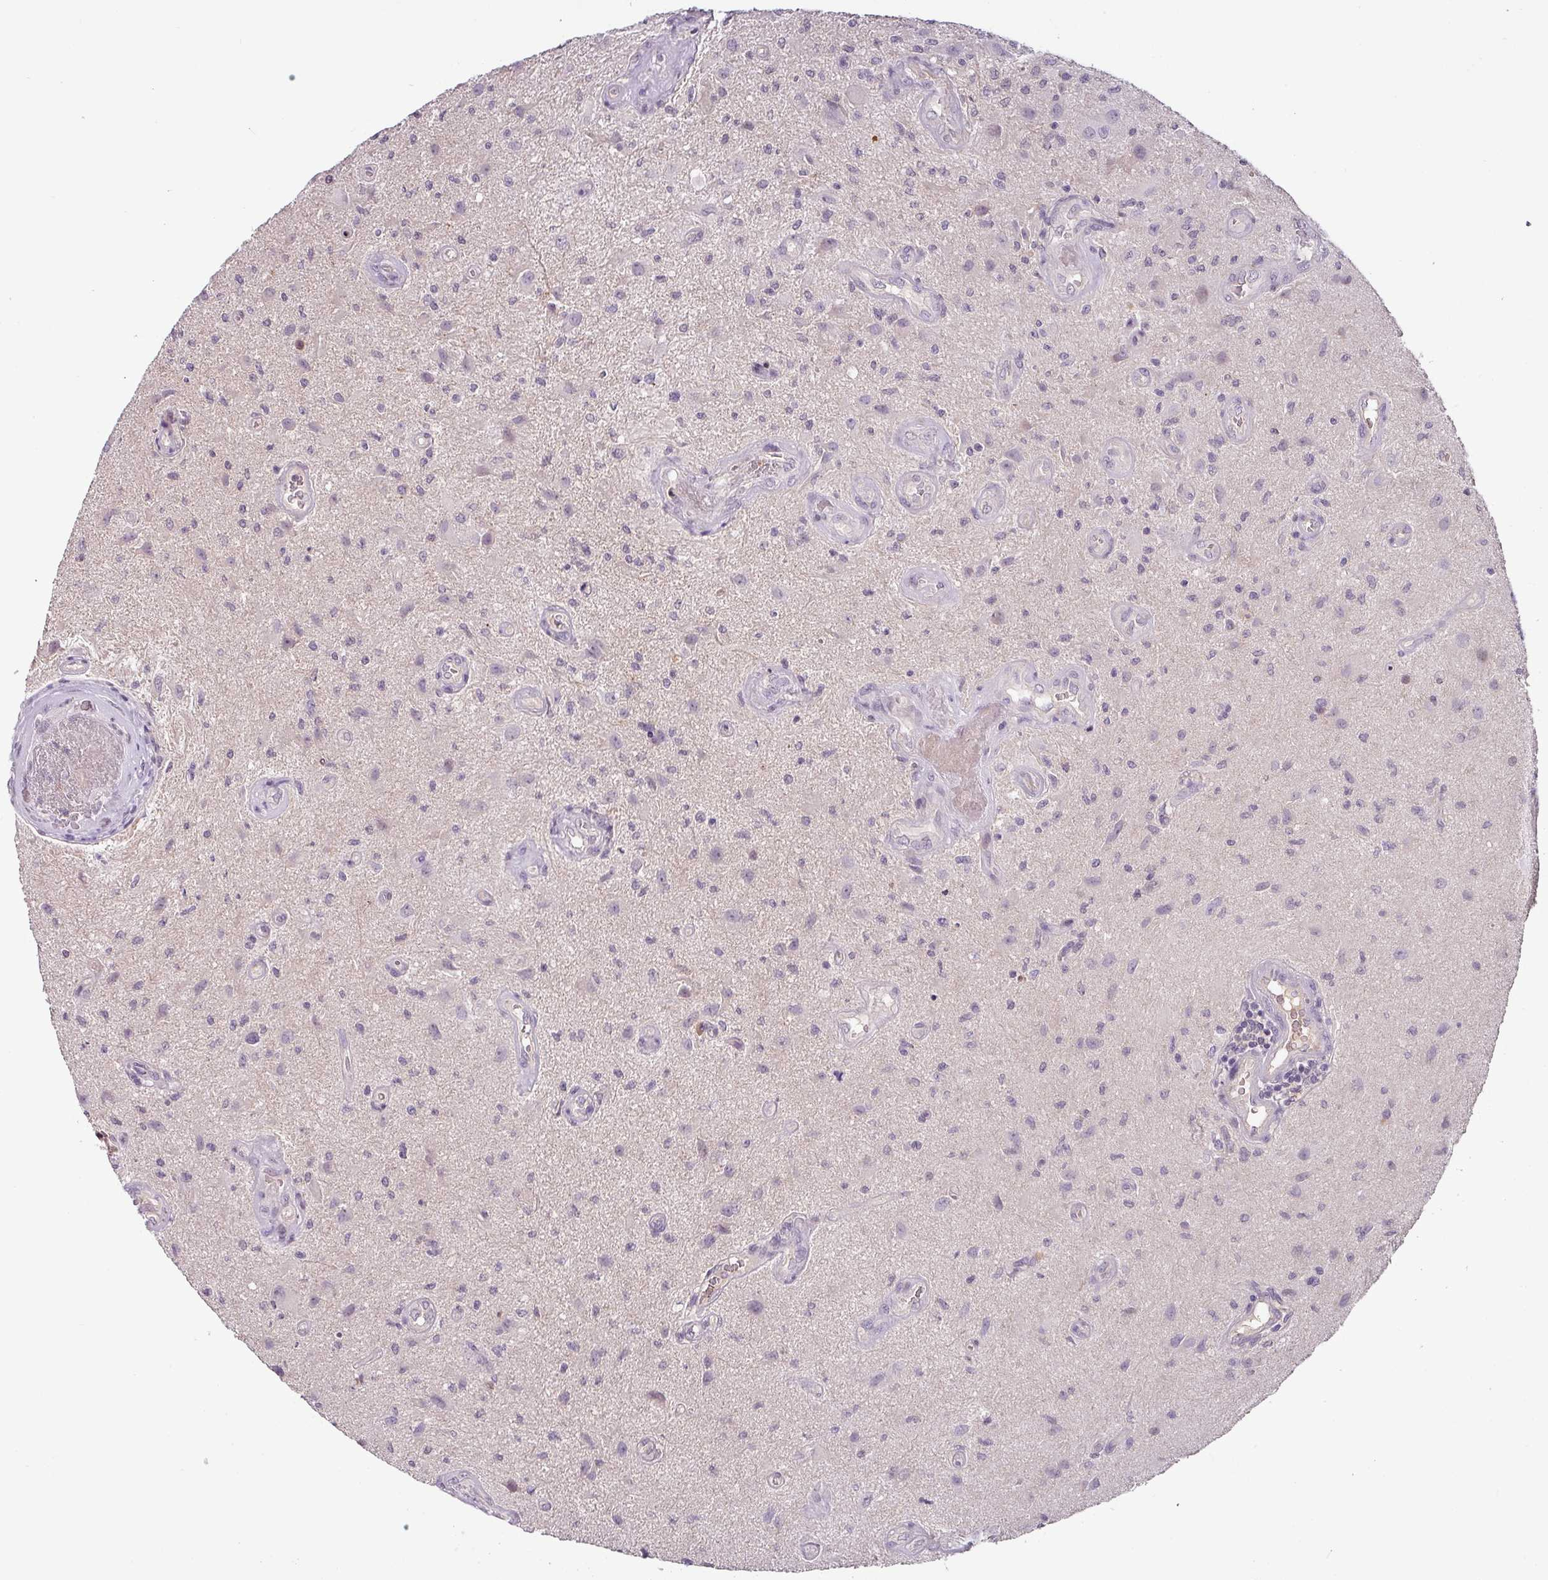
{"staining": {"intensity": "negative", "quantity": "none", "location": "none"}, "tissue": "glioma", "cell_type": "Tumor cells", "image_type": "cancer", "snomed": [{"axis": "morphology", "description": "Glioma, malignant, High grade"}, {"axis": "topography", "description": "Brain"}], "caption": "Tumor cells are negative for protein expression in human malignant high-grade glioma.", "gene": "SLC5A10", "patient": {"sex": "male", "age": 67}}